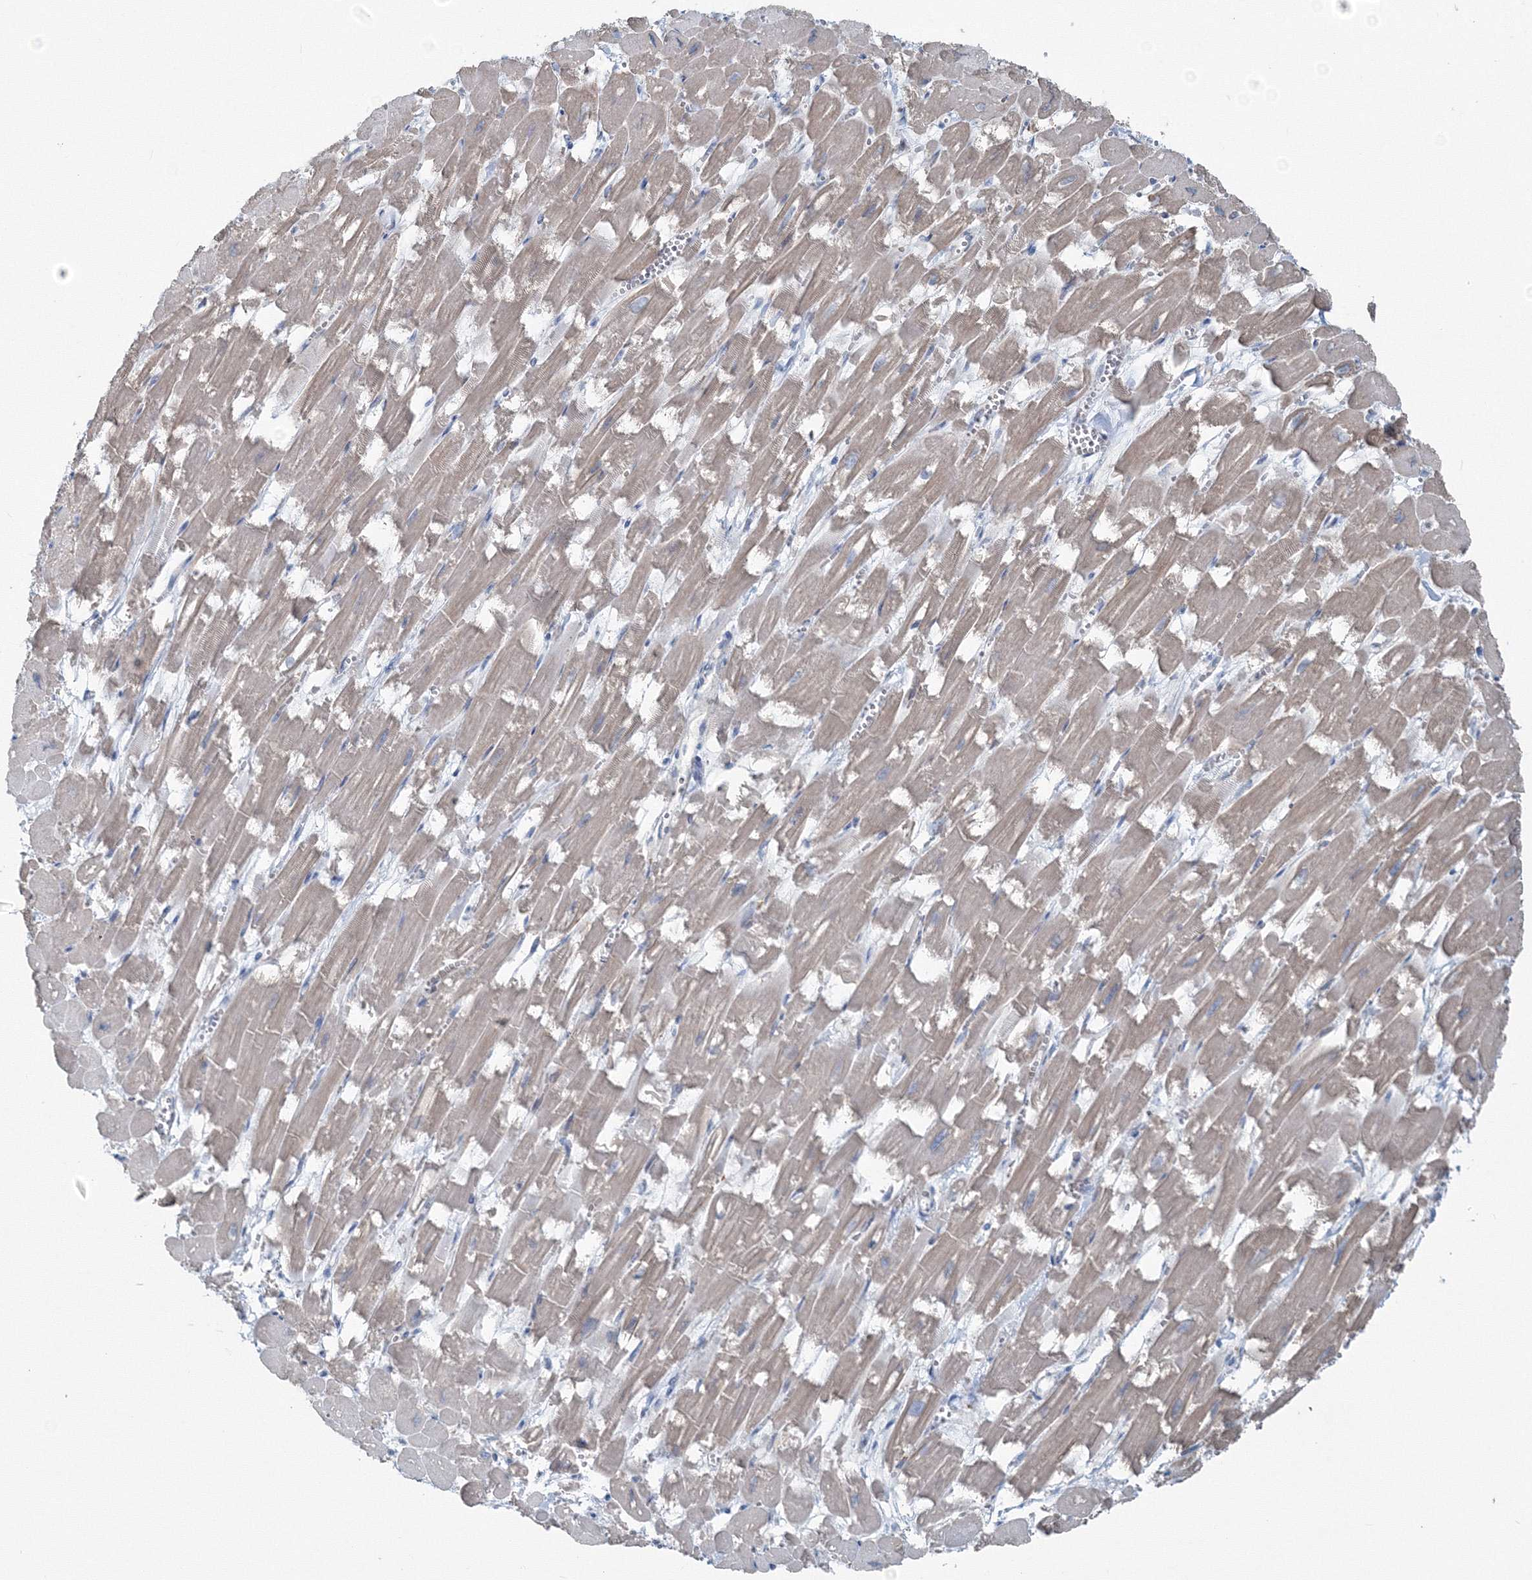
{"staining": {"intensity": "weak", "quantity": "25%-75%", "location": "cytoplasmic/membranous"}, "tissue": "heart muscle", "cell_type": "Cardiomyocytes", "image_type": "normal", "snomed": [{"axis": "morphology", "description": "Normal tissue, NOS"}, {"axis": "topography", "description": "Heart"}], "caption": "Immunohistochemical staining of normal heart muscle shows 25%-75% levels of weak cytoplasmic/membranous protein positivity in approximately 25%-75% of cardiomyocytes.", "gene": "ENSG00000285283", "patient": {"sex": "male", "age": 54}}